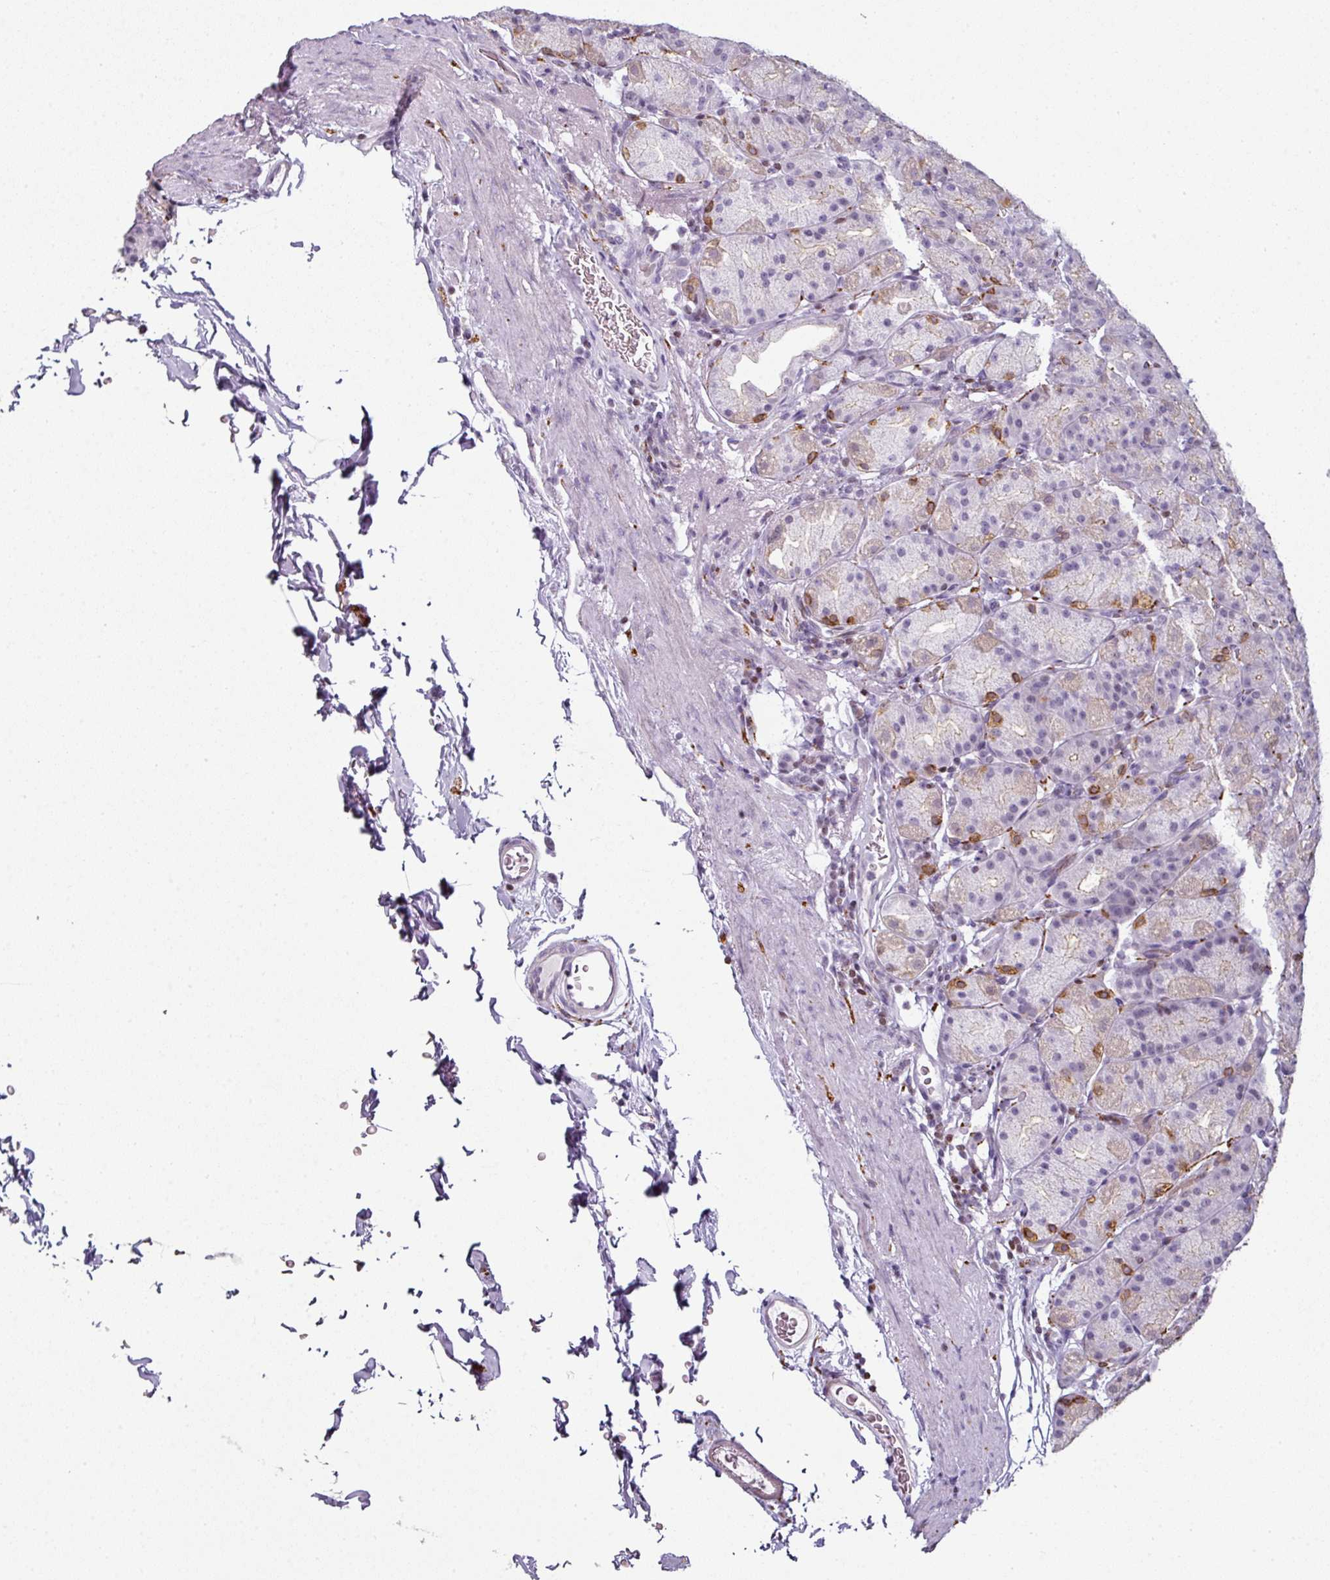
{"staining": {"intensity": "moderate", "quantity": "<25%", "location": "cytoplasmic/membranous,nuclear"}, "tissue": "stomach", "cell_type": "Glandular cells", "image_type": "normal", "snomed": [{"axis": "morphology", "description": "Normal tissue, NOS"}, {"axis": "topography", "description": "Stomach, upper"}, {"axis": "topography", "description": "Stomach"}], "caption": "DAB (3,3'-diaminobenzidine) immunohistochemical staining of unremarkable stomach reveals moderate cytoplasmic/membranous,nuclear protein staining in approximately <25% of glandular cells. The staining was performed using DAB (3,3'-diaminobenzidine), with brown indicating positive protein expression. Nuclei are stained blue with hematoxylin.", "gene": "SYT8", "patient": {"sex": "male", "age": 68}}